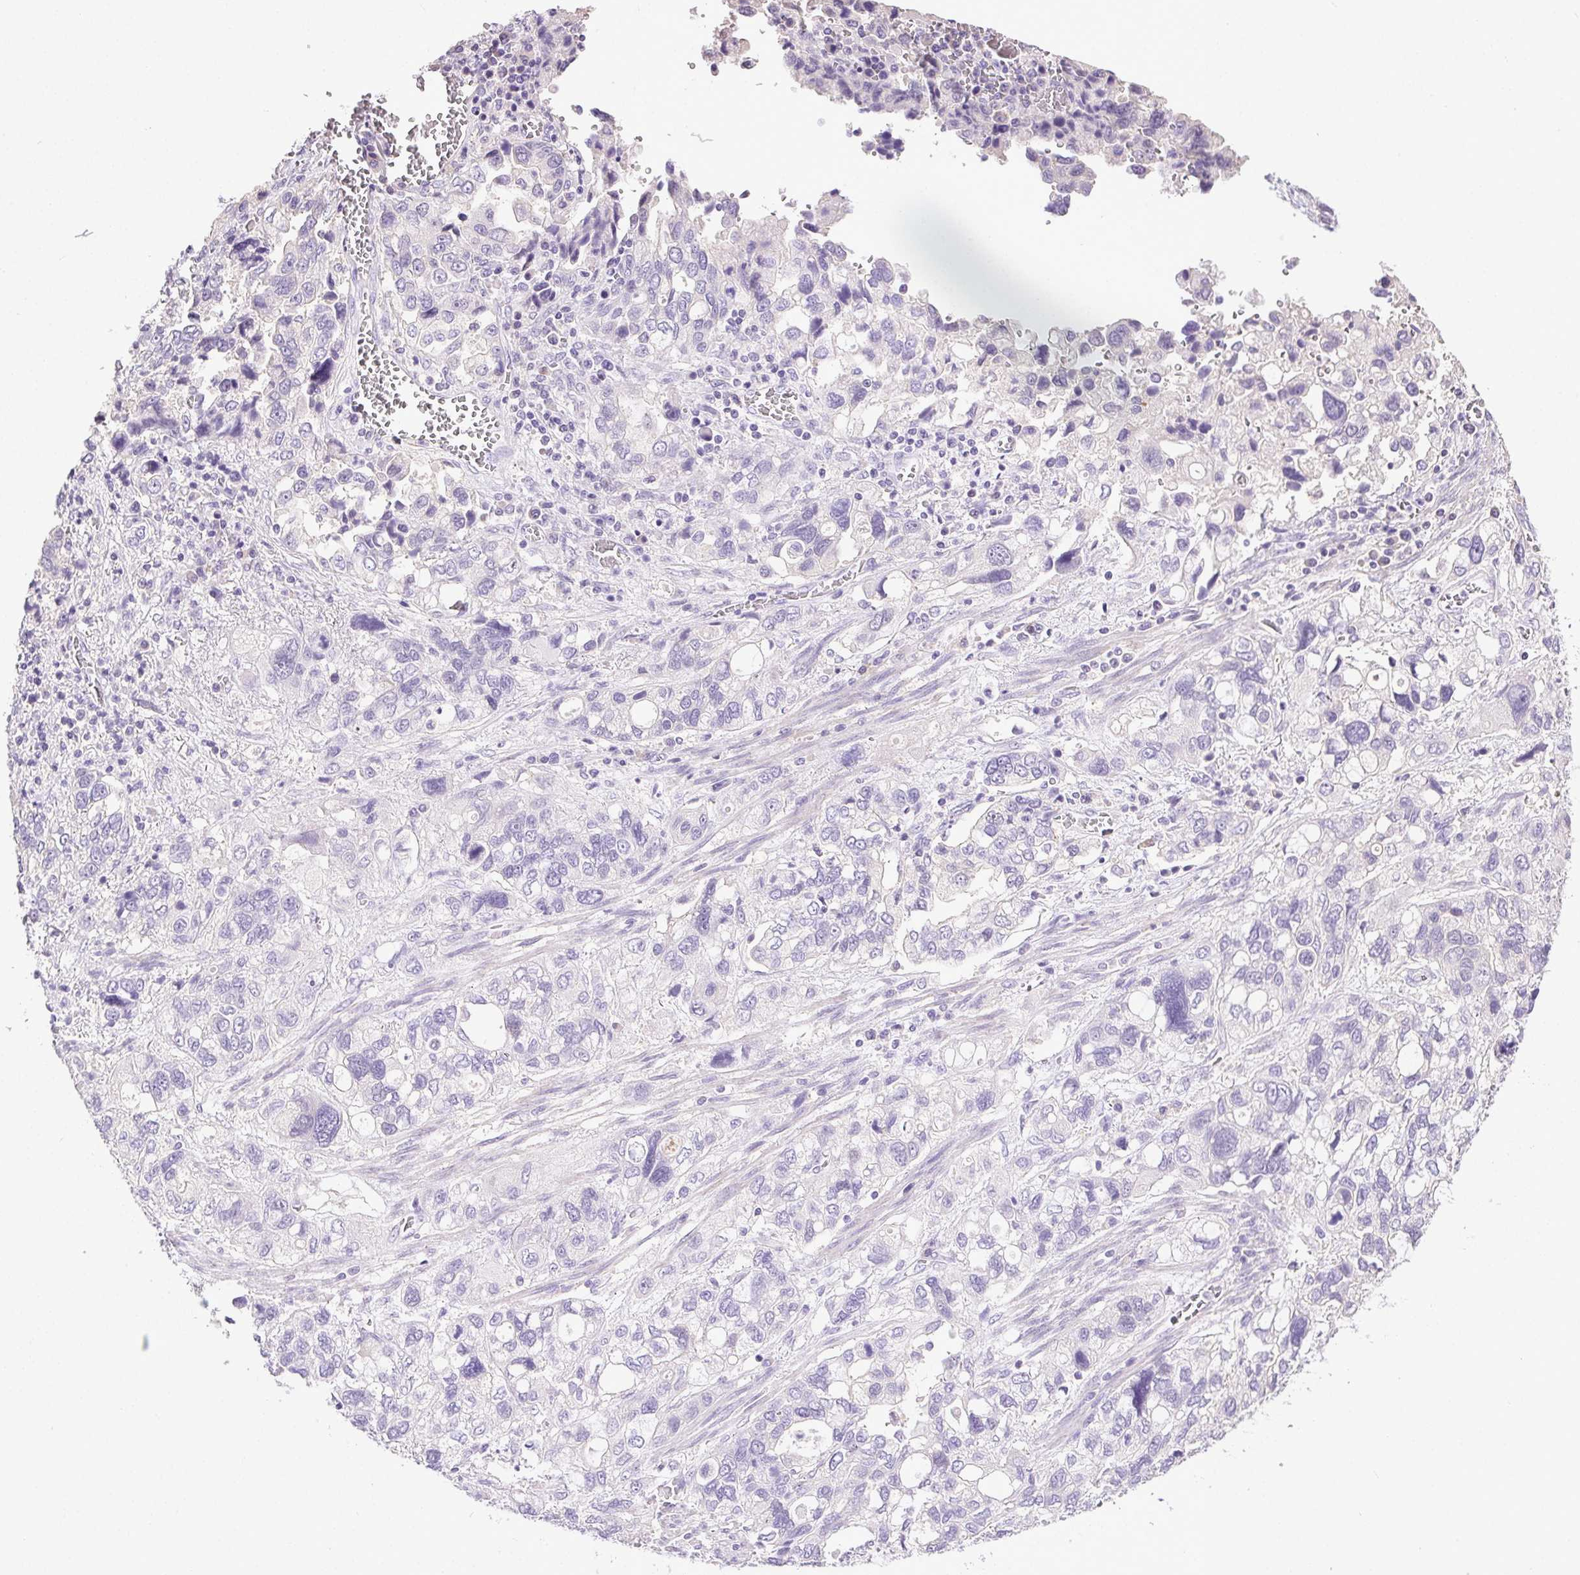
{"staining": {"intensity": "negative", "quantity": "none", "location": "none"}, "tissue": "stomach cancer", "cell_type": "Tumor cells", "image_type": "cancer", "snomed": [{"axis": "morphology", "description": "Adenocarcinoma, NOS"}, {"axis": "topography", "description": "Stomach, upper"}], "caption": "DAB immunohistochemical staining of stomach adenocarcinoma demonstrates no significant expression in tumor cells. (IHC, brightfield microscopy, high magnification).", "gene": "SYCE2", "patient": {"sex": "female", "age": 81}}